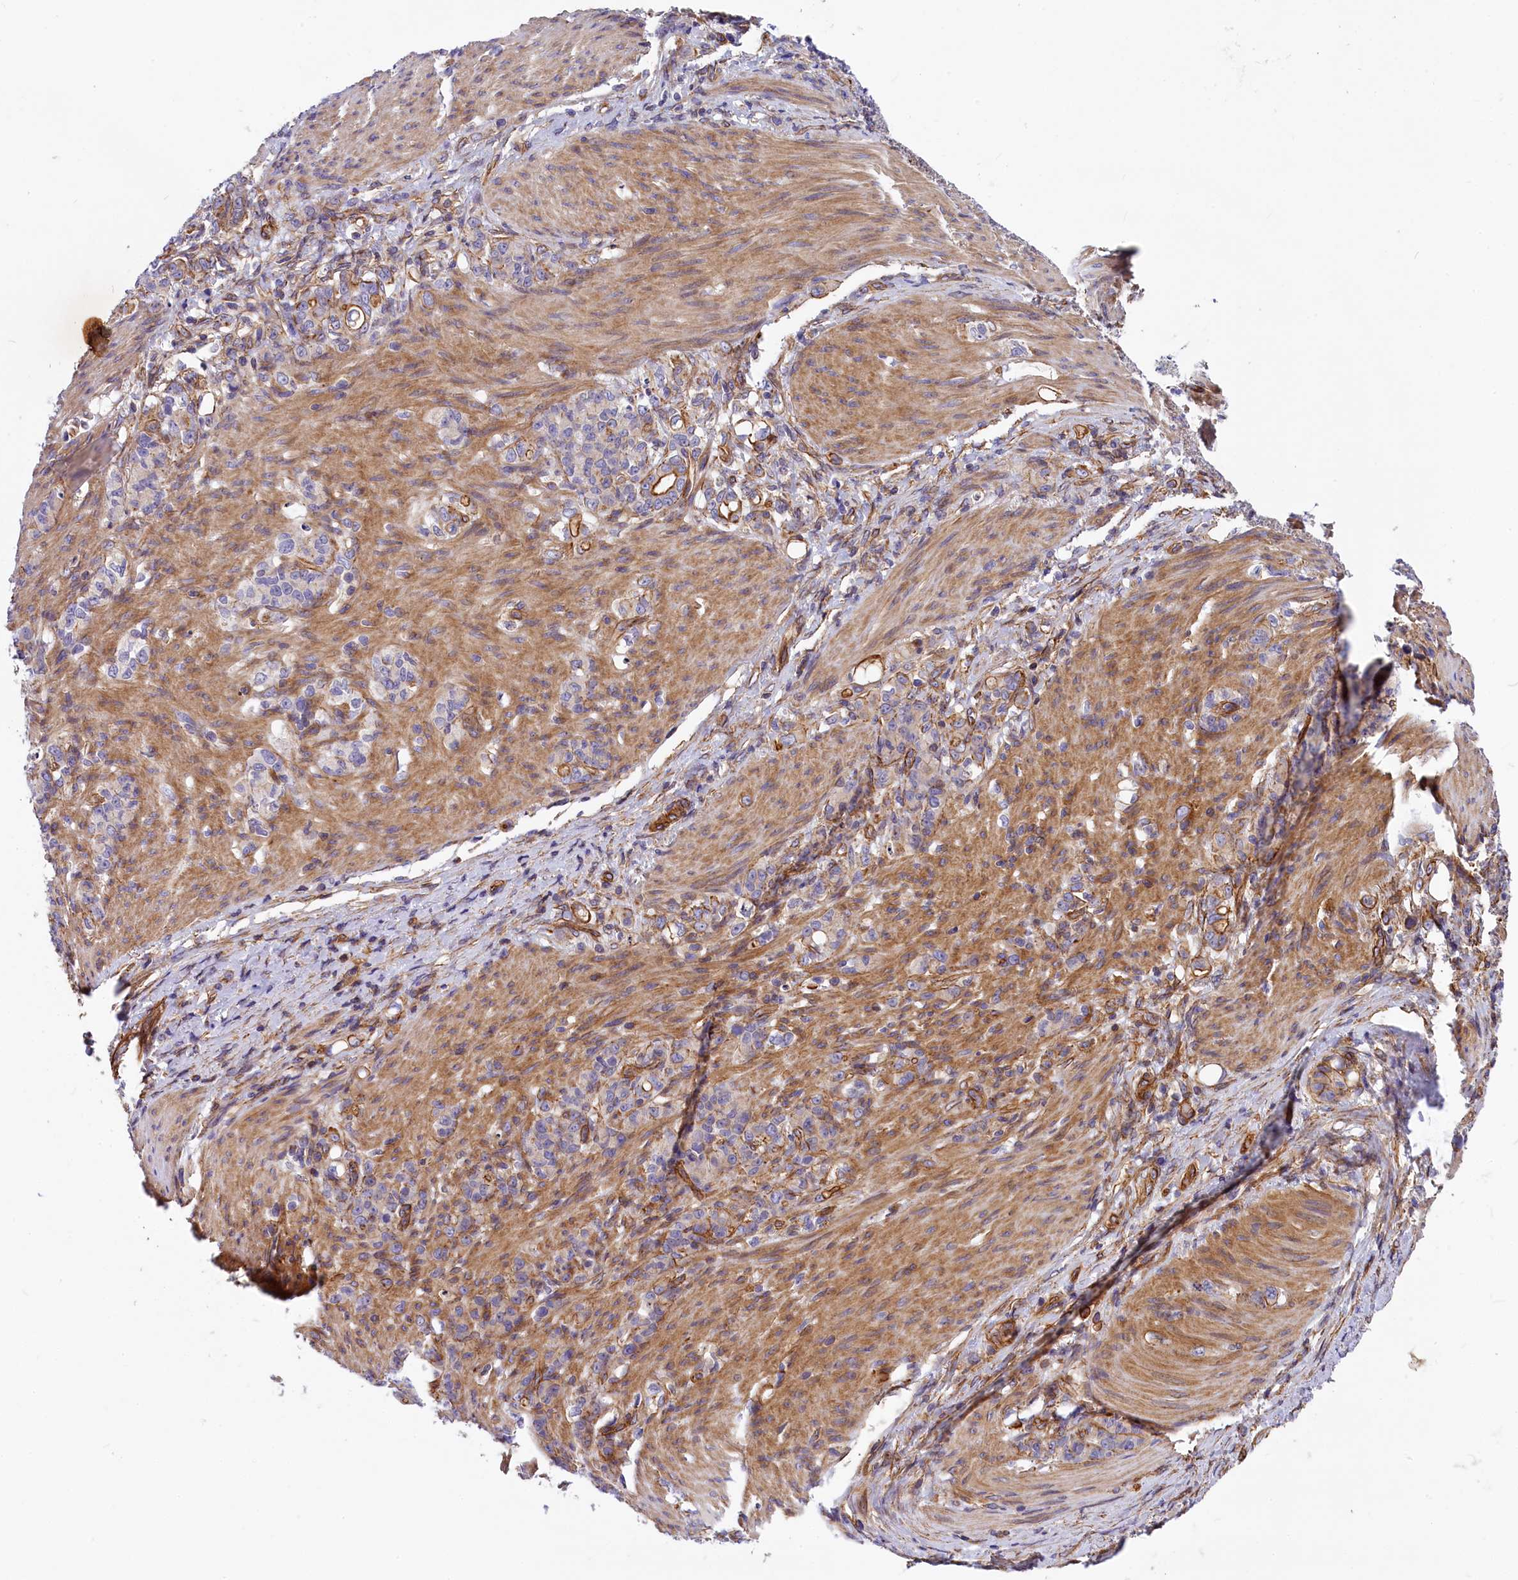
{"staining": {"intensity": "negative", "quantity": "none", "location": "none"}, "tissue": "stomach cancer", "cell_type": "Tumor cells", "image_type": "cancer", "snomed": [{"axis": "morphology", "description": "Adenocarcinoma, NOS"}, {"axis": "topography", "description": "Stomach"}], "caption": "This is an immunohistochemistry image of adenocarcinoma (stomach). There is no positivity in tumor cells.", "gene": "MED20", "patient": {"sex": "female", "age": 79}}